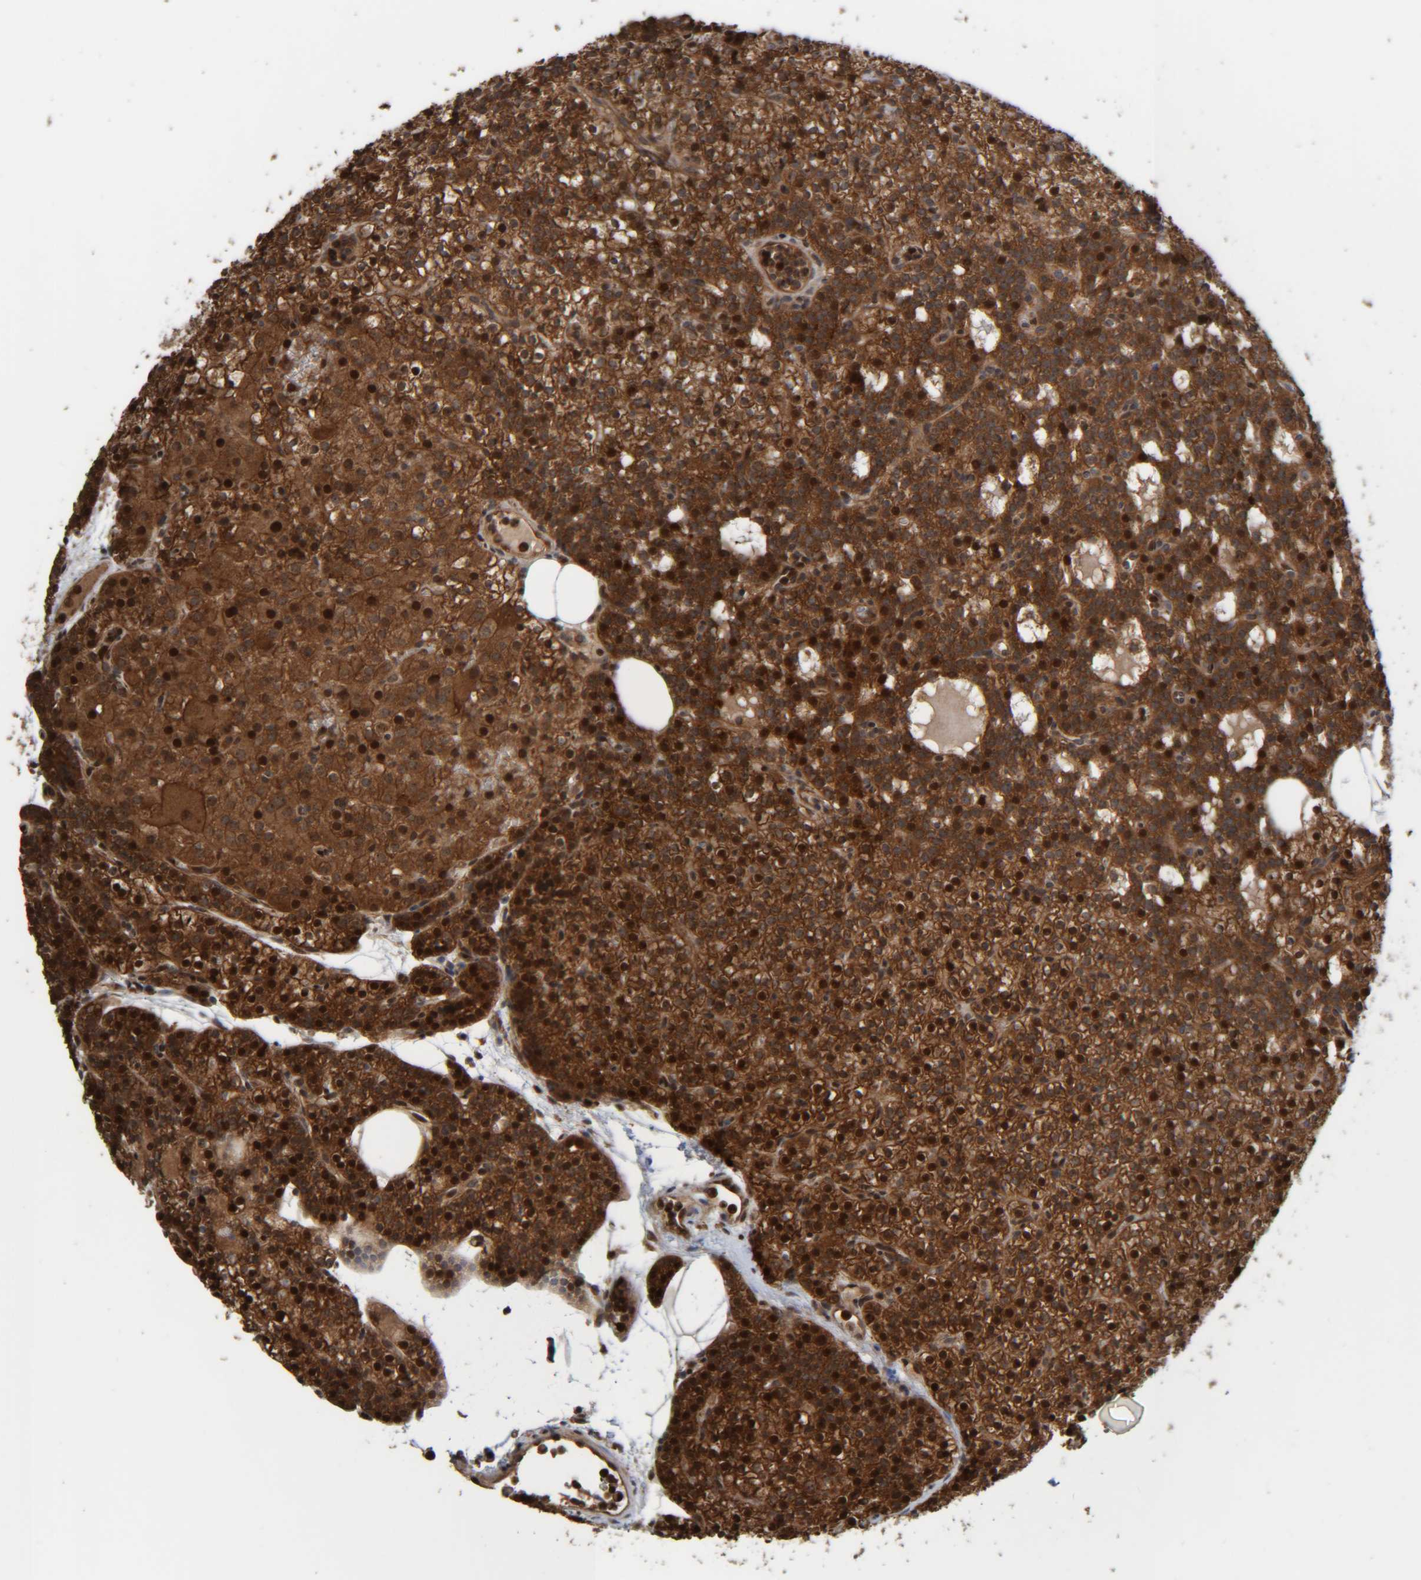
{"staining": {"intensity": "strong", "quantity": ">75%", "location": "cytoplasmic/membranous,nuclear"}, "tissue": "parathyroid gland", "cell_type": "Glandular cells", "image_type": "normal", "snomed": [{"axis": "morphology", "description": "Normal tissue, NOS"}, {"axis": "morphology", "description": "Adenoma, NOS"}, {"axis": "topography", "description": "Parathyroid gland"}], "caption": "Strong cytoplasmic/membranous,nuclear expression for a protein is appreciated in approximately >75% of glandular cells of unremarkable parathyroid gland using immunohistochemistry.", "gene": "CCDC57", "patient": {"sex": "female", "age": 74}}